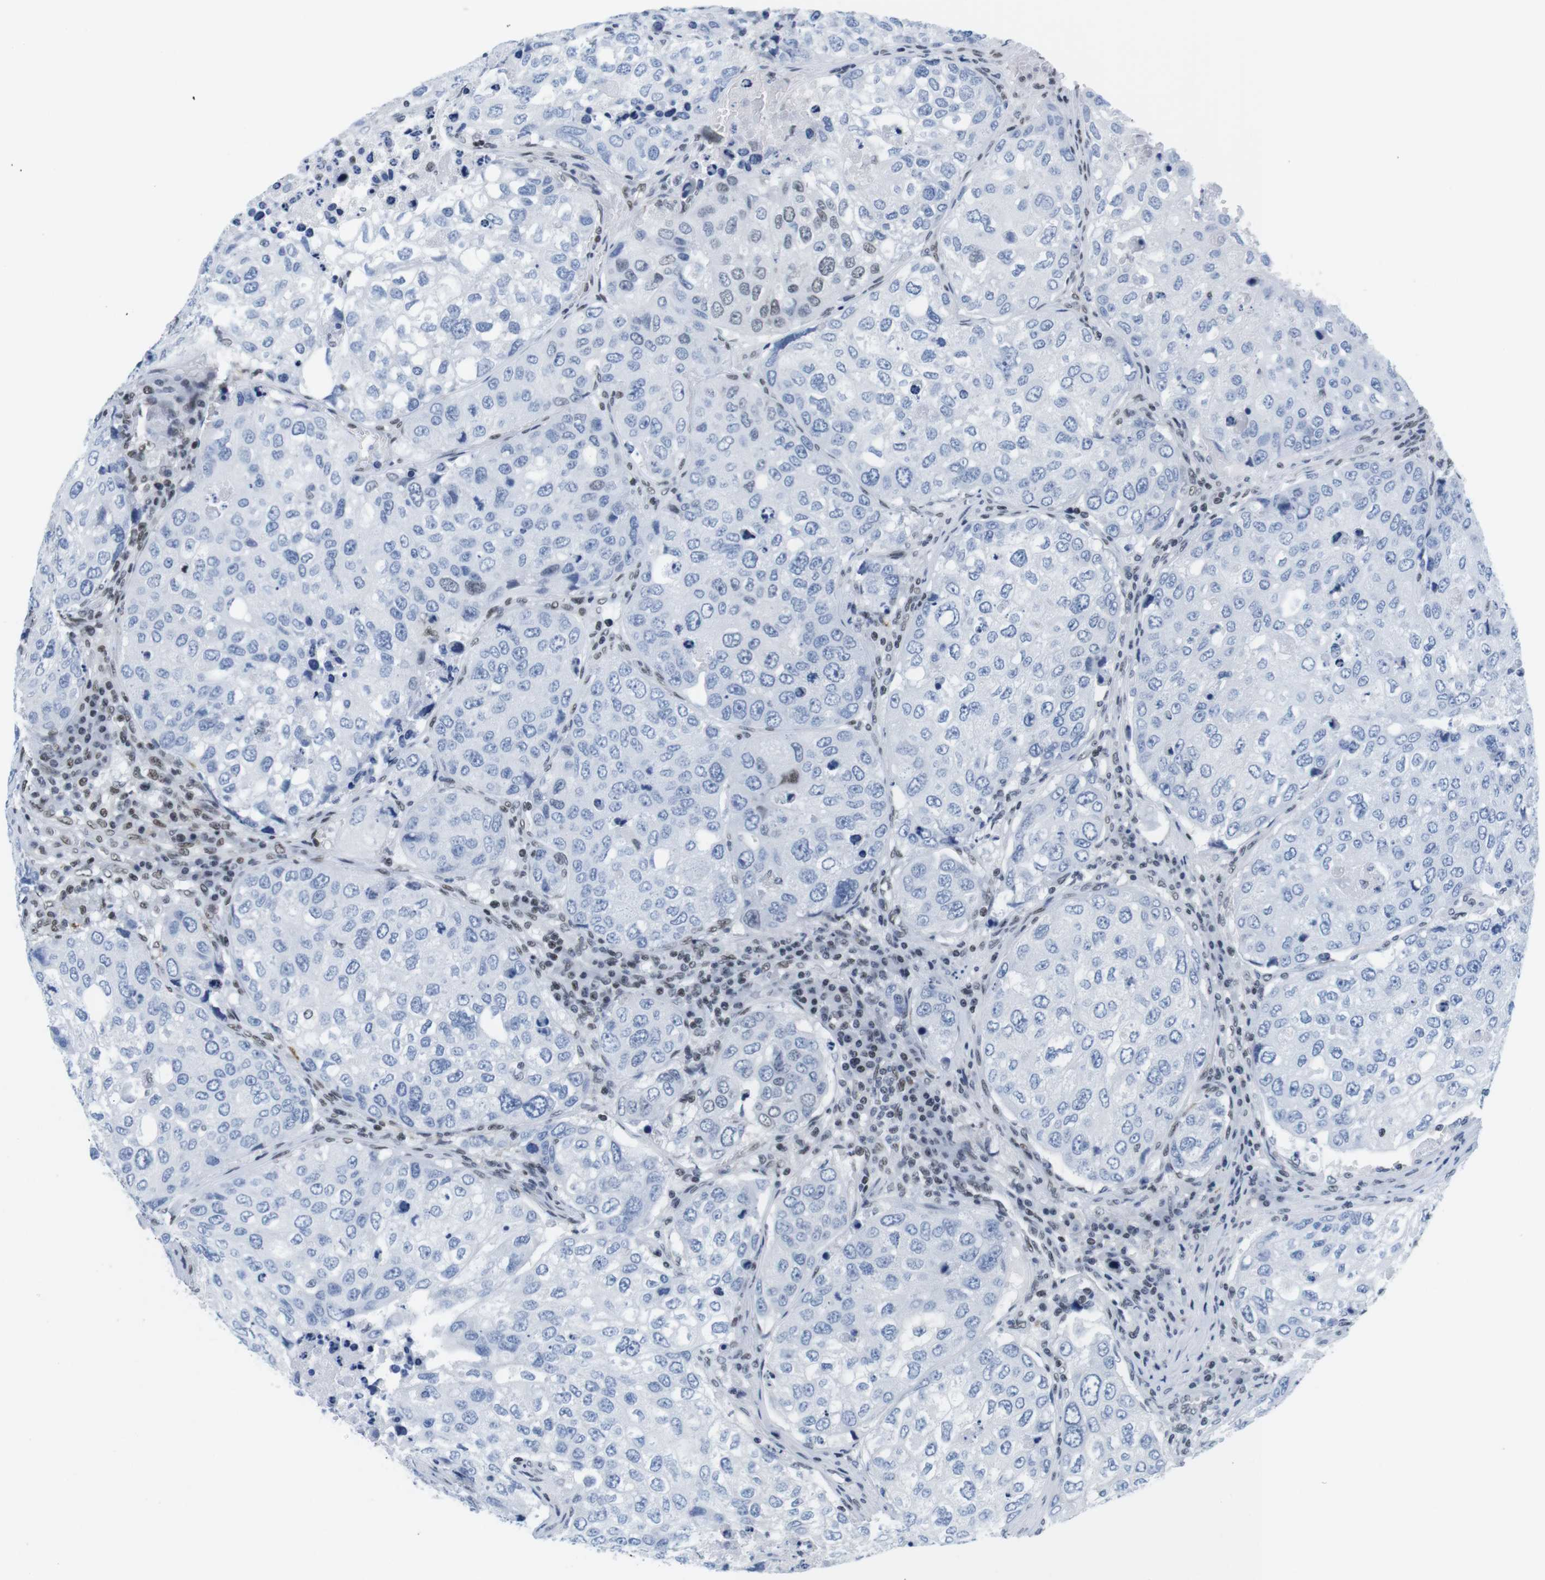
{"staining": {"intensity": "negative", "quantity": "none", "location": "none"}, "tissue": "urothelial cancer", "cell_type": "Tumor cells", "image_type": "cancer", "snomed": [{"axis": "morphology", "description": "Urothelial carcinoma, High grade"}, {"axis": "topography", "description": "Lymph node"}, {"axis": "topography", "description": "Urinary bladder"}], "caption": "Human high-grade urothelial carcinoma stained for a protein using immunohistochemistry displays no positivity in tumor cells.", "gene": "IFI16", "patient": {"sex": "male", "age": 51}}